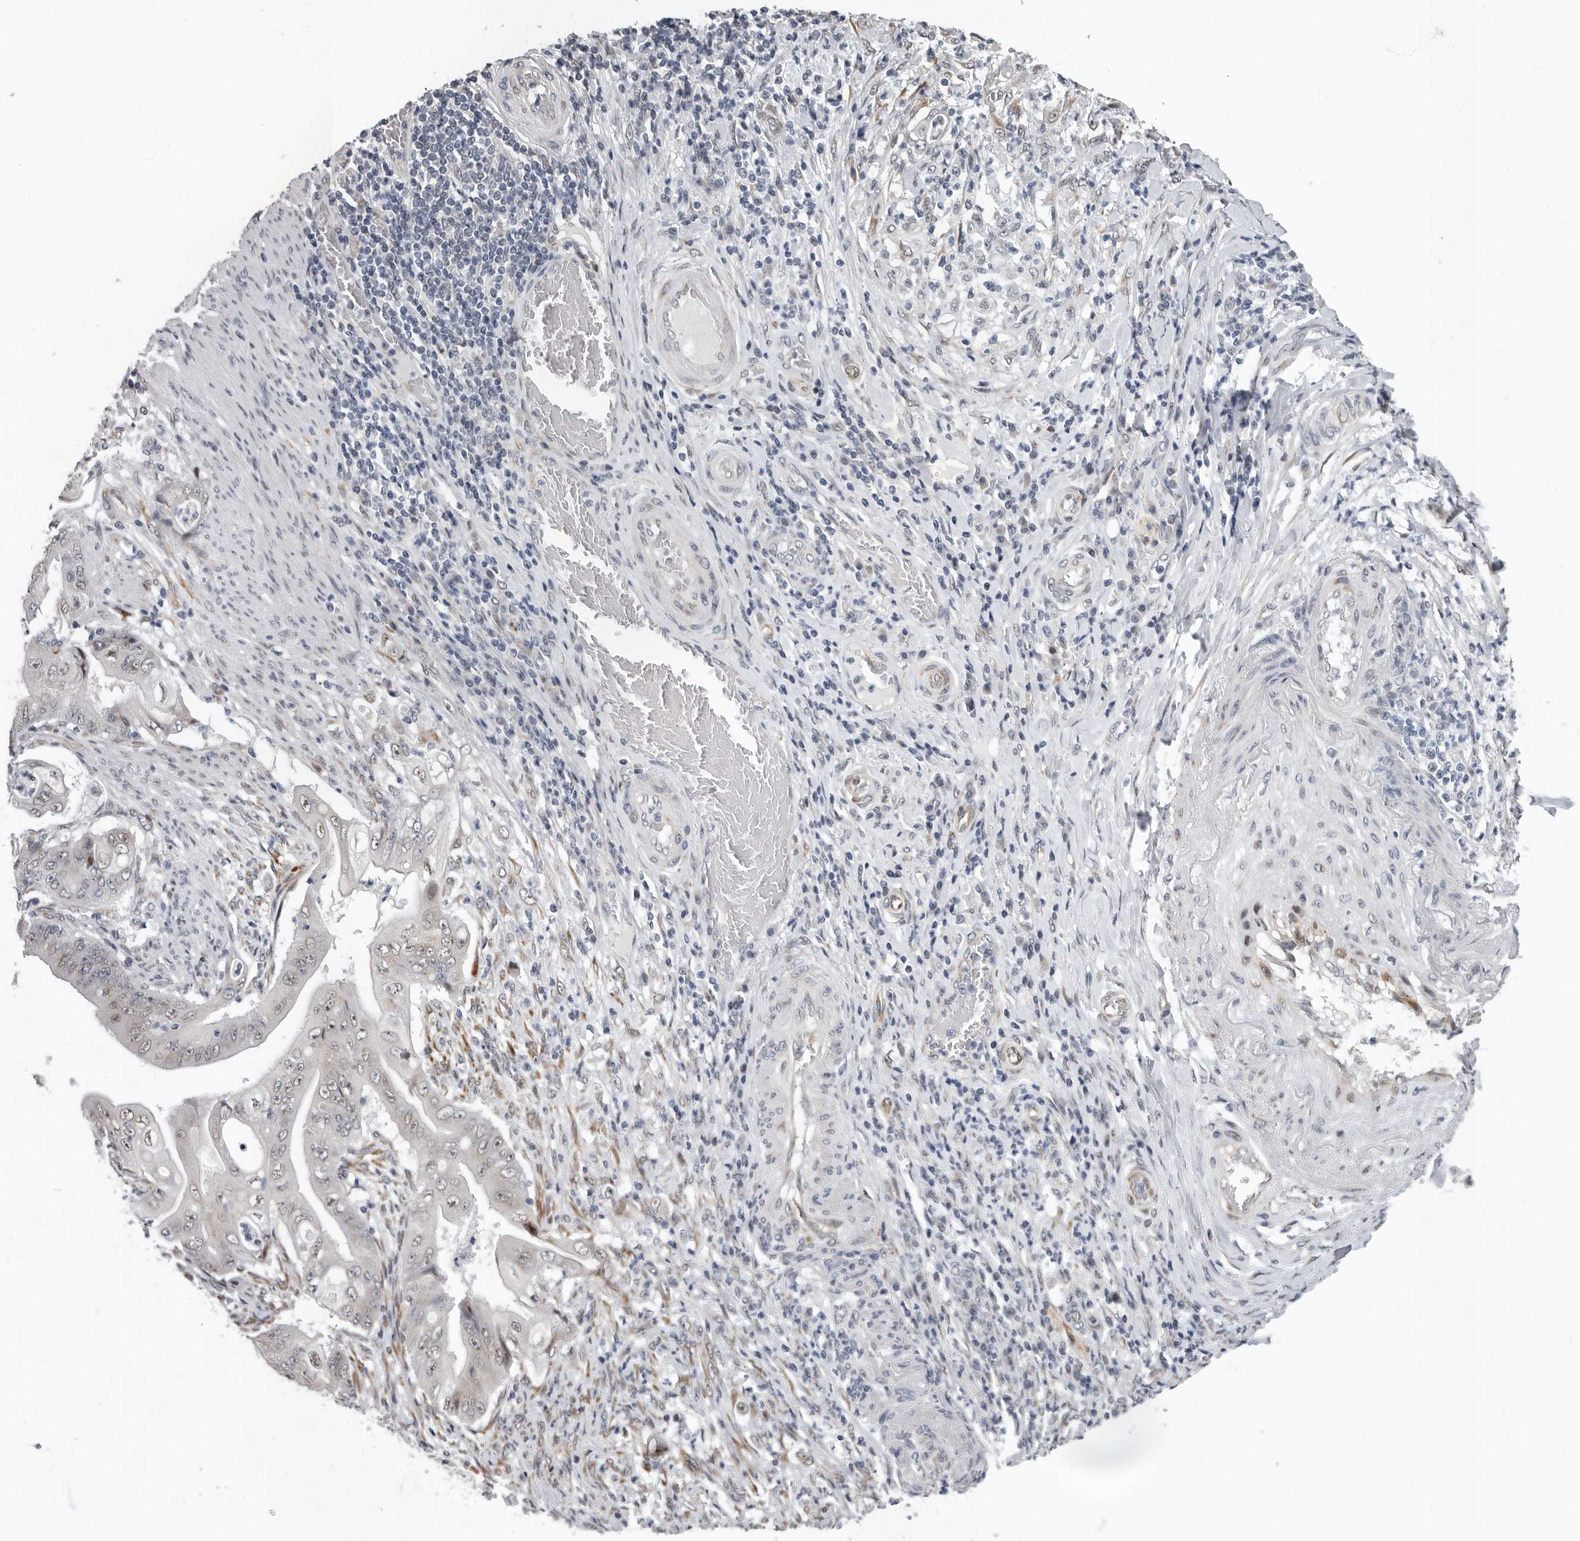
{"staining": {"intensity": "weak", "quantity": "<25%", "location": "nuclear"}, "tissue": "stomach cancer", "cell_type": "Tumor cells", "image_type": "cancer", "snomed": [{"axis": "morphology", "description": "Adenocarcinoma, NOS"}, {"axis": "topography", "description": "Stomach"}], "caption": "DAB (3,3'-diaminobenzidine) immunohistochemical staining of stomach cancer (adenocarcinoma) exhibits no significant positivity in tumor cells.", "gene": "RALGPS2", "patient": {"sex": "female", "age": 73}}